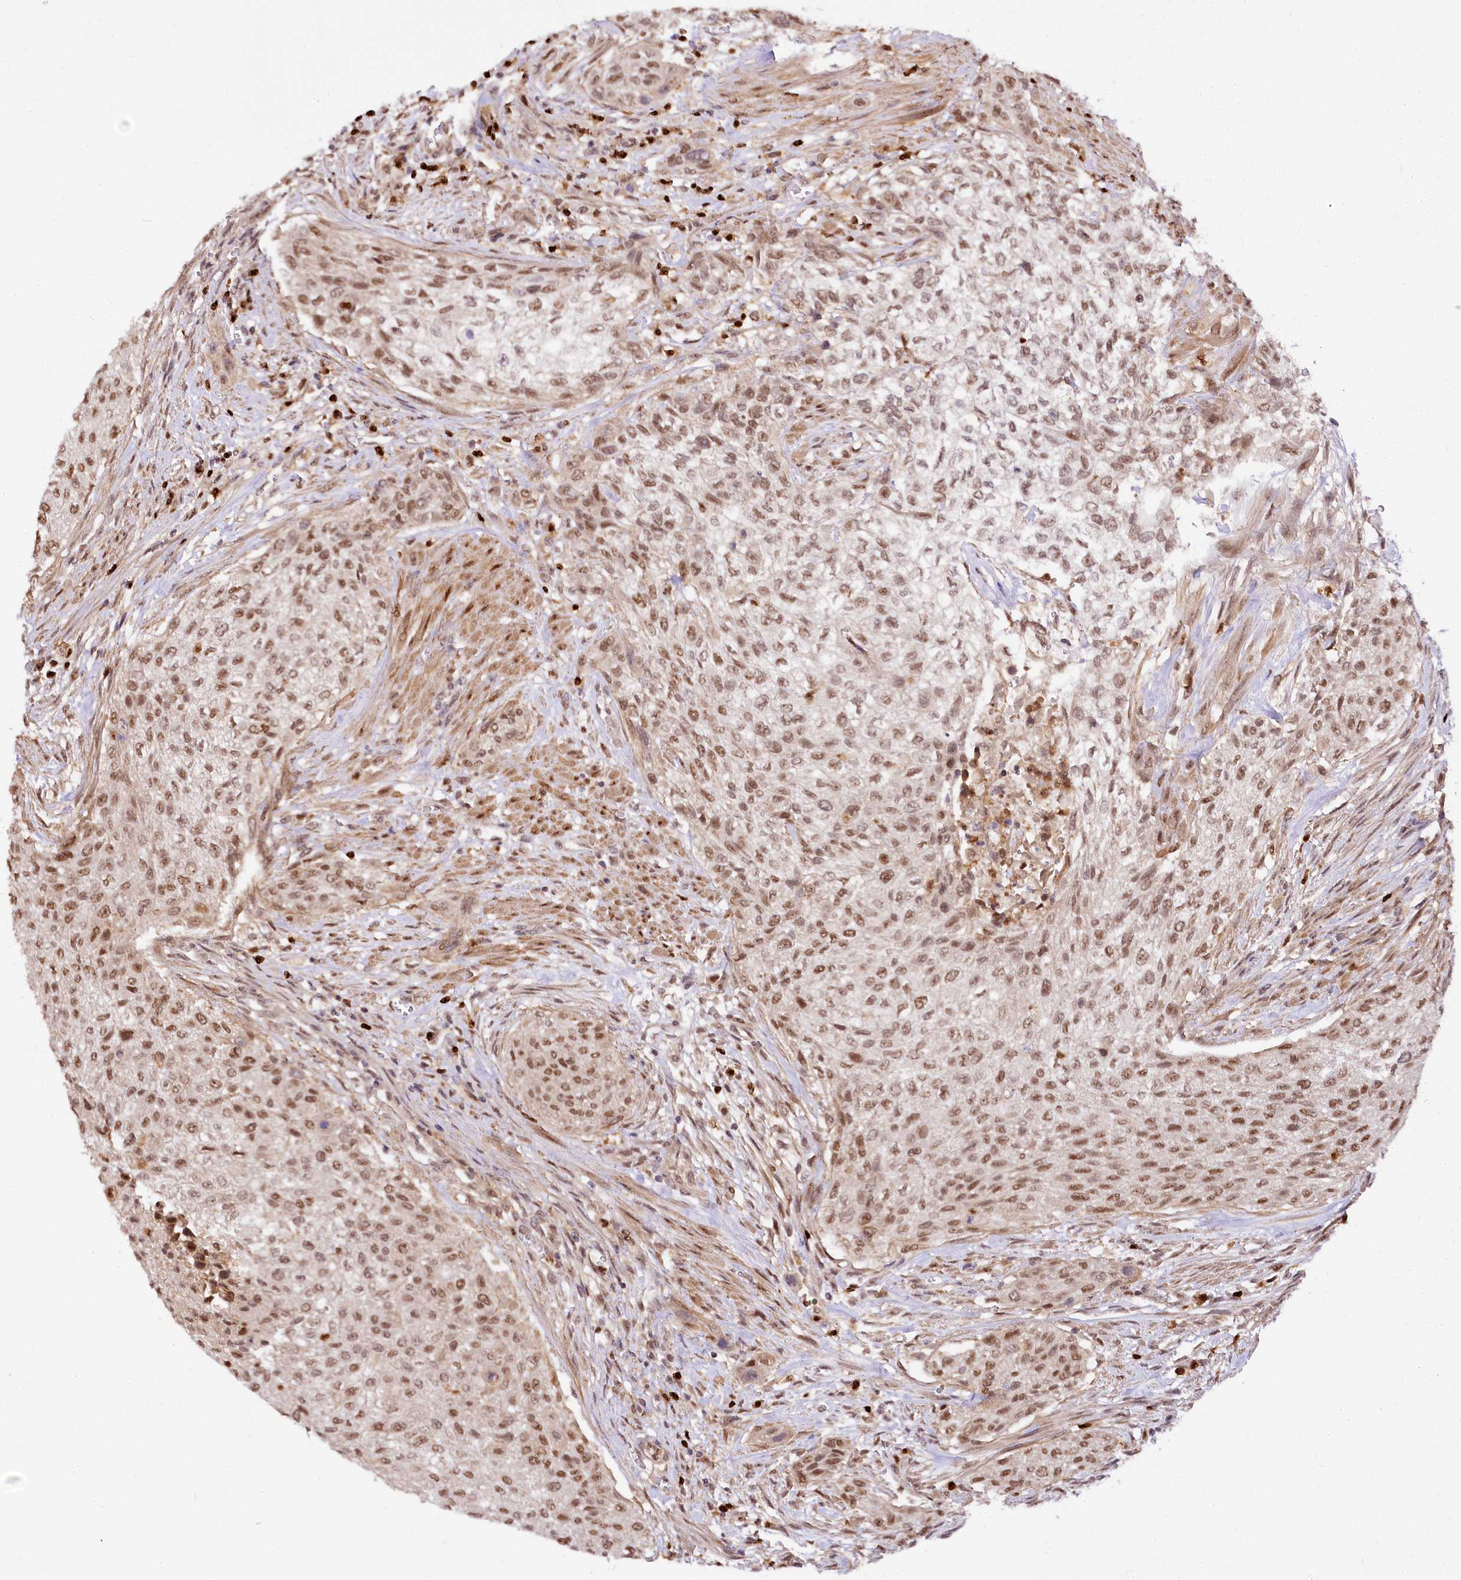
{"staining": {"intensity": "moderate", "quantity": ">75%", "location": "nuclear"}, "tissue": "urothelial cancer", "cell_type": "Tumor cells", "image_type": "cancer", "snomed": [{"axis": "morphology", "description": "Urothelial carcinoma, High grade"}, {"axis": "topography", "description": "Urinary bladder"}], "caption": "High-grade urothelial carcinoma stained with DAB (3,3'-diaminobenzidine) immunohistochemistry displays medium levels of moderate nuclear staining in approximately >75% of tumor cells. (brown staining indicates protein expression, while blue staining denotes nuclei).", "gene": "GNL3L", "patient": {"sex": "male", "age": 35}}